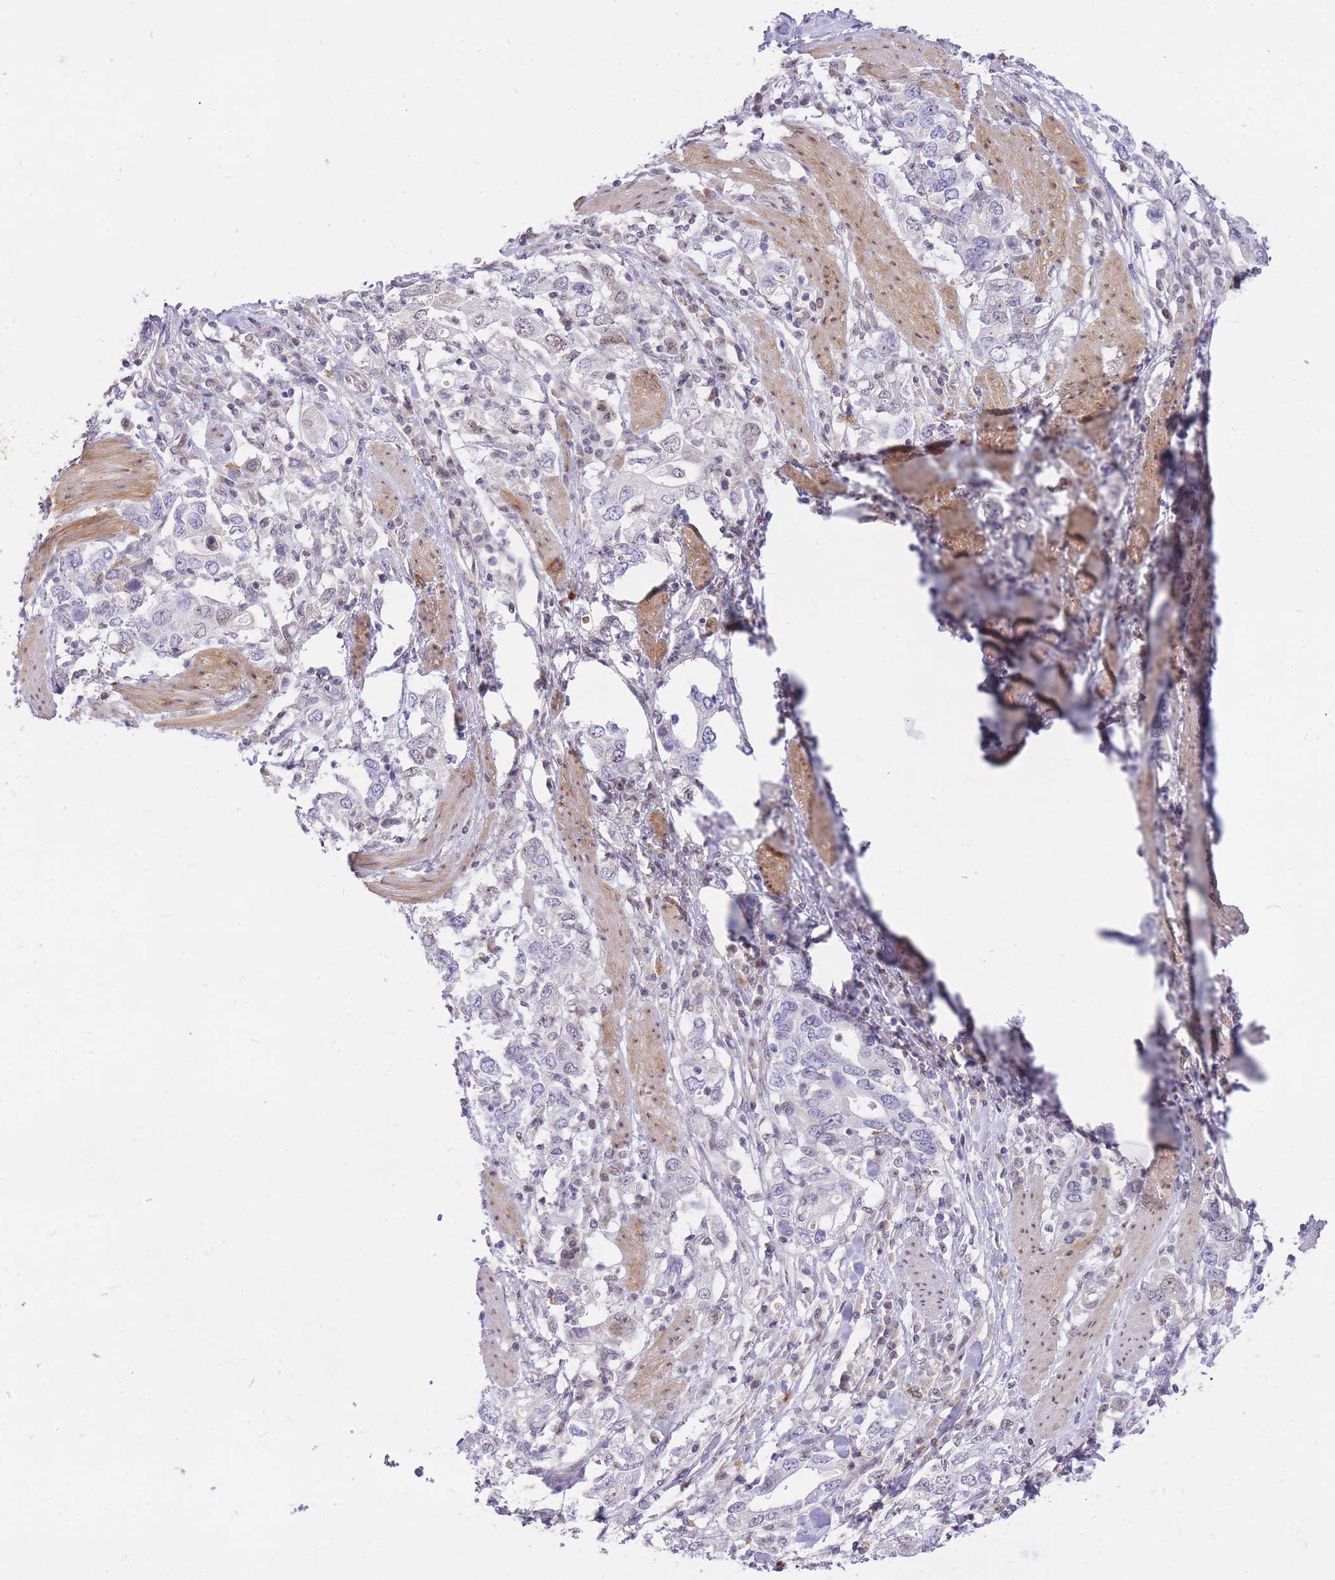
{"staining": {"intensity": "negative", "quantity": "none", "location": "none"}, "tissue": "stomach cancer", "cell_type": "Tumor cells", "image_type": "cancer", "snomed": [{"axis": "morphology", "description": "Adenocarcinoma, NOS"}, {"axis": "topography", "description": "Stomach, upper"}, {"axis": "topography", "description": "Stomach"}], "caption": "This is an IHC photomicrograph of human adenocarcinoma (stomach). There is no staining in tumor cells.", "gene": "TLE2", "patient": {"sex": "male", "age": 62}}